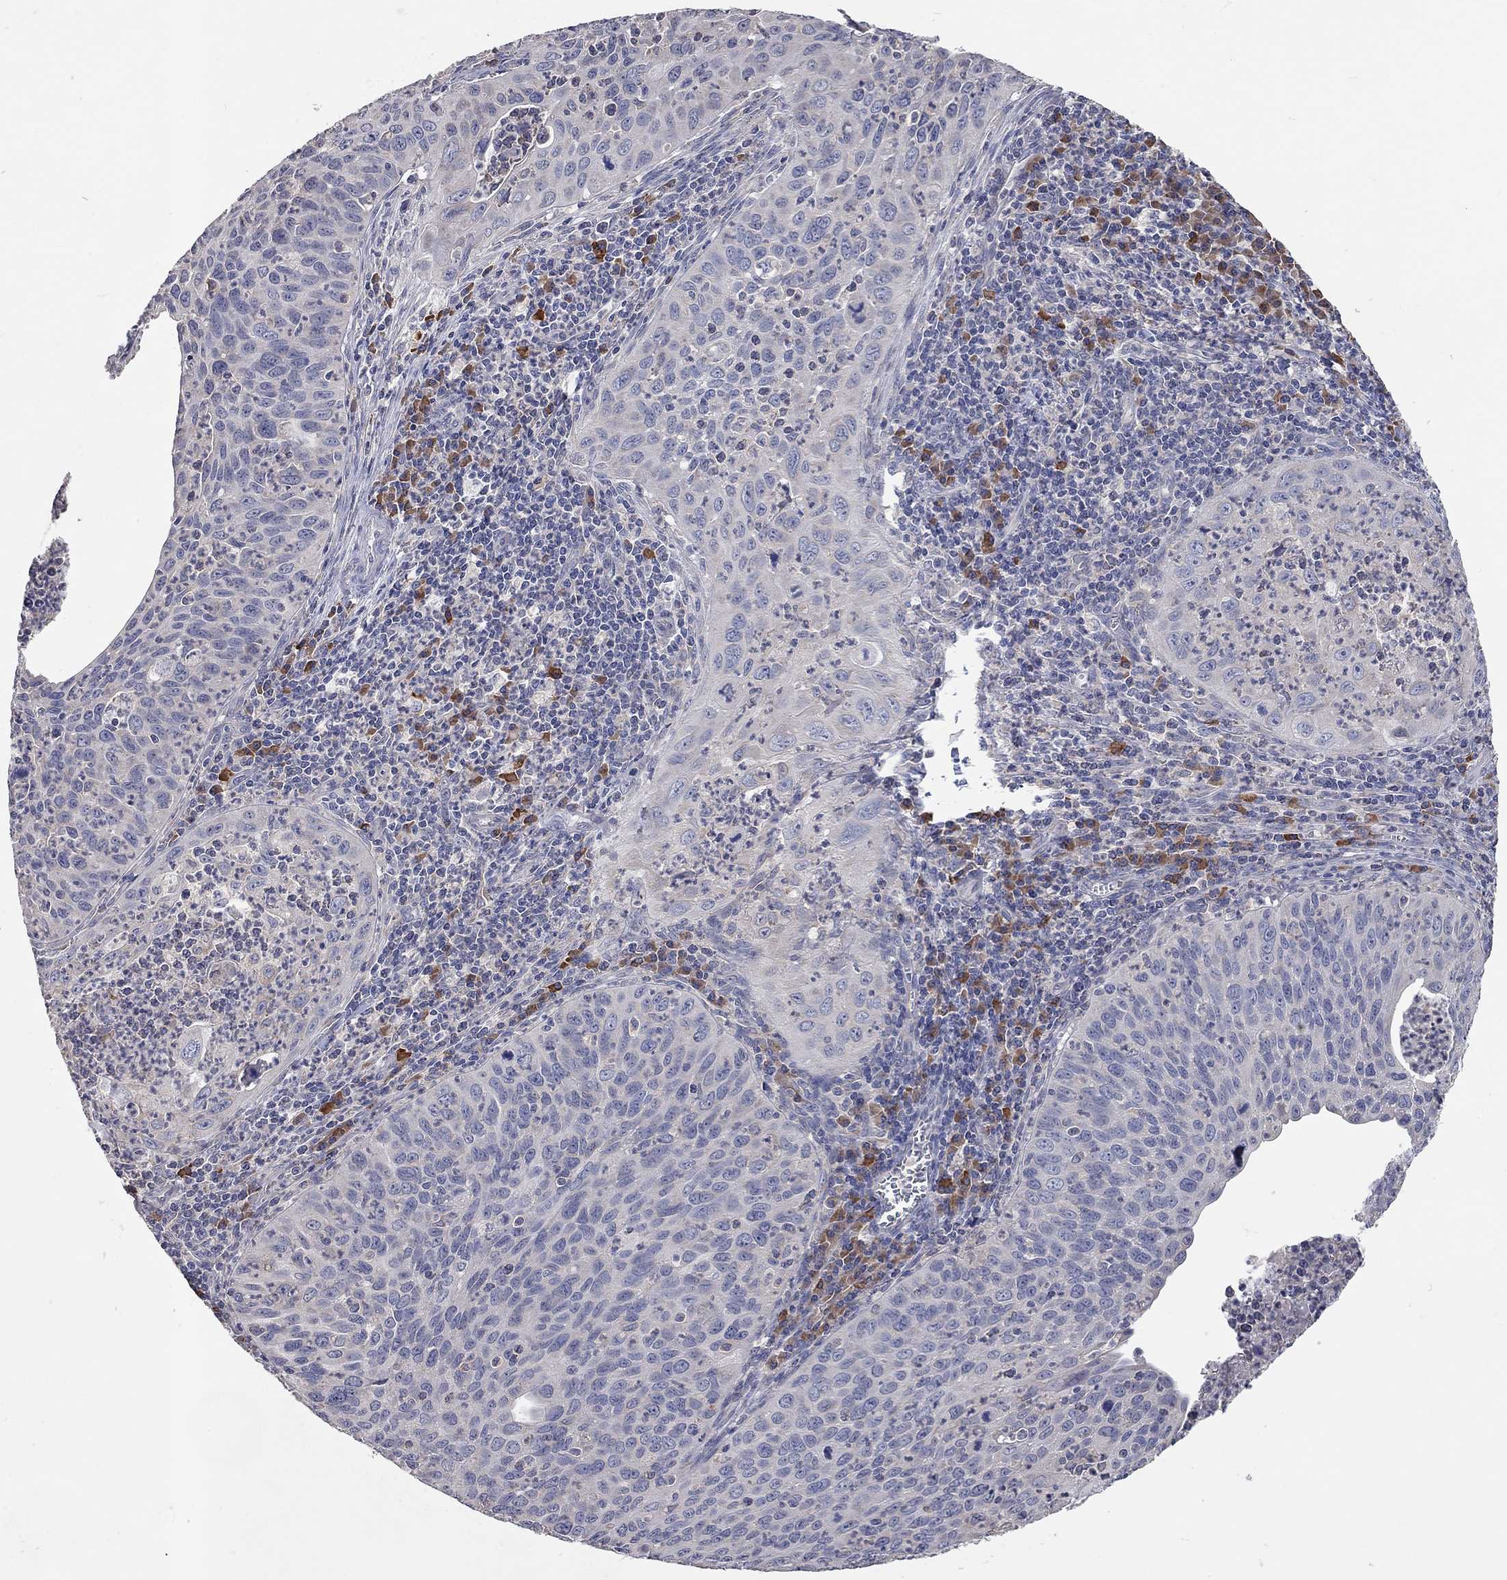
{"staining": {"intensity": "negative", "quantity": "none", "location": "none"}, "tissue": "cervical cancer", "cell_type": "Tumor cells", "image_type": "cancer", "snomed": [{"axis": "morphology", "description": "Squamous cell carcinoma, NOS"}, {"axis": "topography", "description": "Cervix"}], "caption": "Immunohistochemistry (IHC) image of neoplastic tissue: human cervical squamous cell carcinoma stained with DAB exhibits no significant protein positivity in tumor cells.", "gene": "XAGE2", "patient": {"sex": "female", "age": 26}}